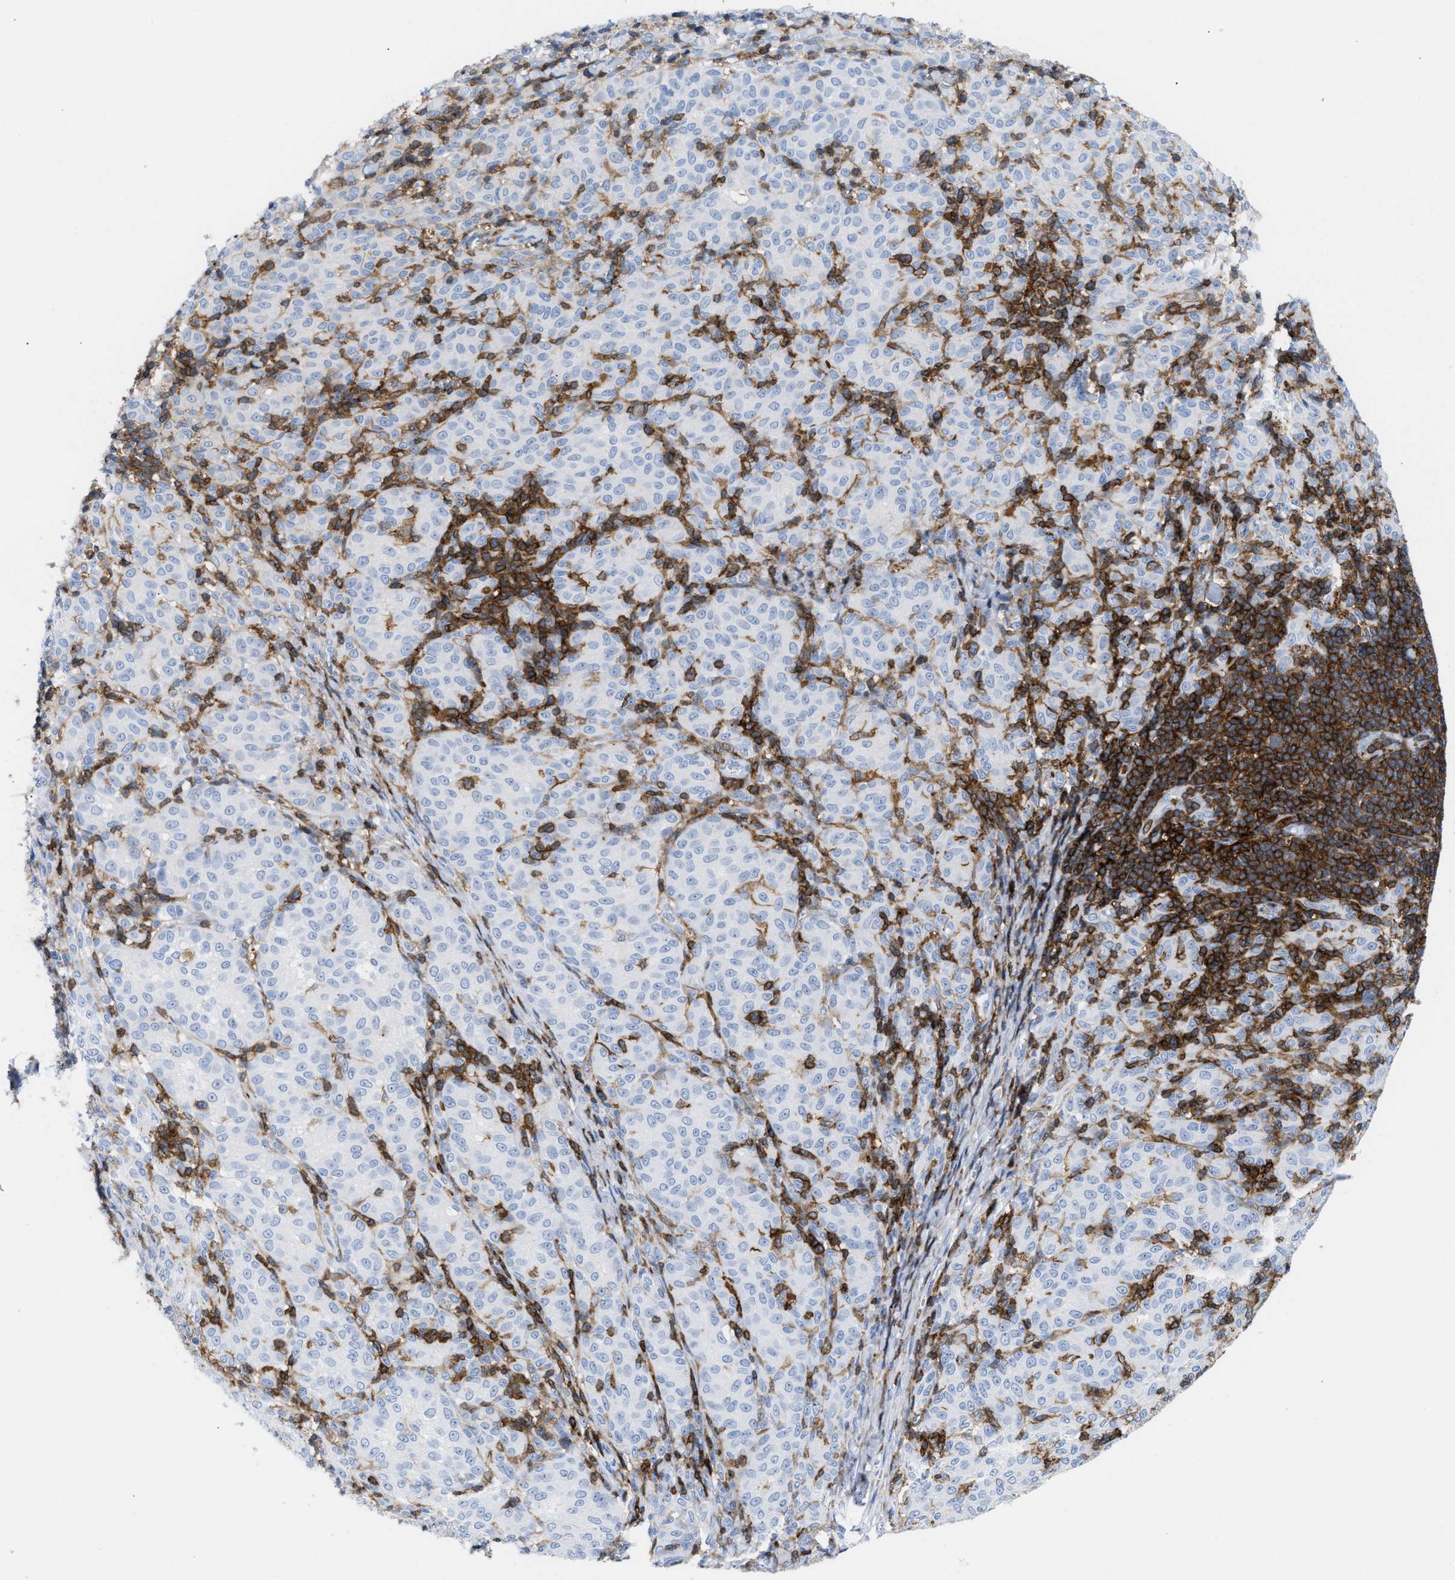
{"staining": {"intensity": "negative", "quantity": "none", "location": "none"}, "tissue": "melanoma", "cell_type": "Tumor cells", "image_type": "cancer", "snomed": [{"axis": "morphology", "description": "Malignant melanoma, NOS"}, {"axis": "topography", "description": "Skin"}], "caption": "The histopathology image reveals no significant expression in tumor cells of melanoma.", "gene": "LCP1", "patient": {"sex": "female", "age": 72}}